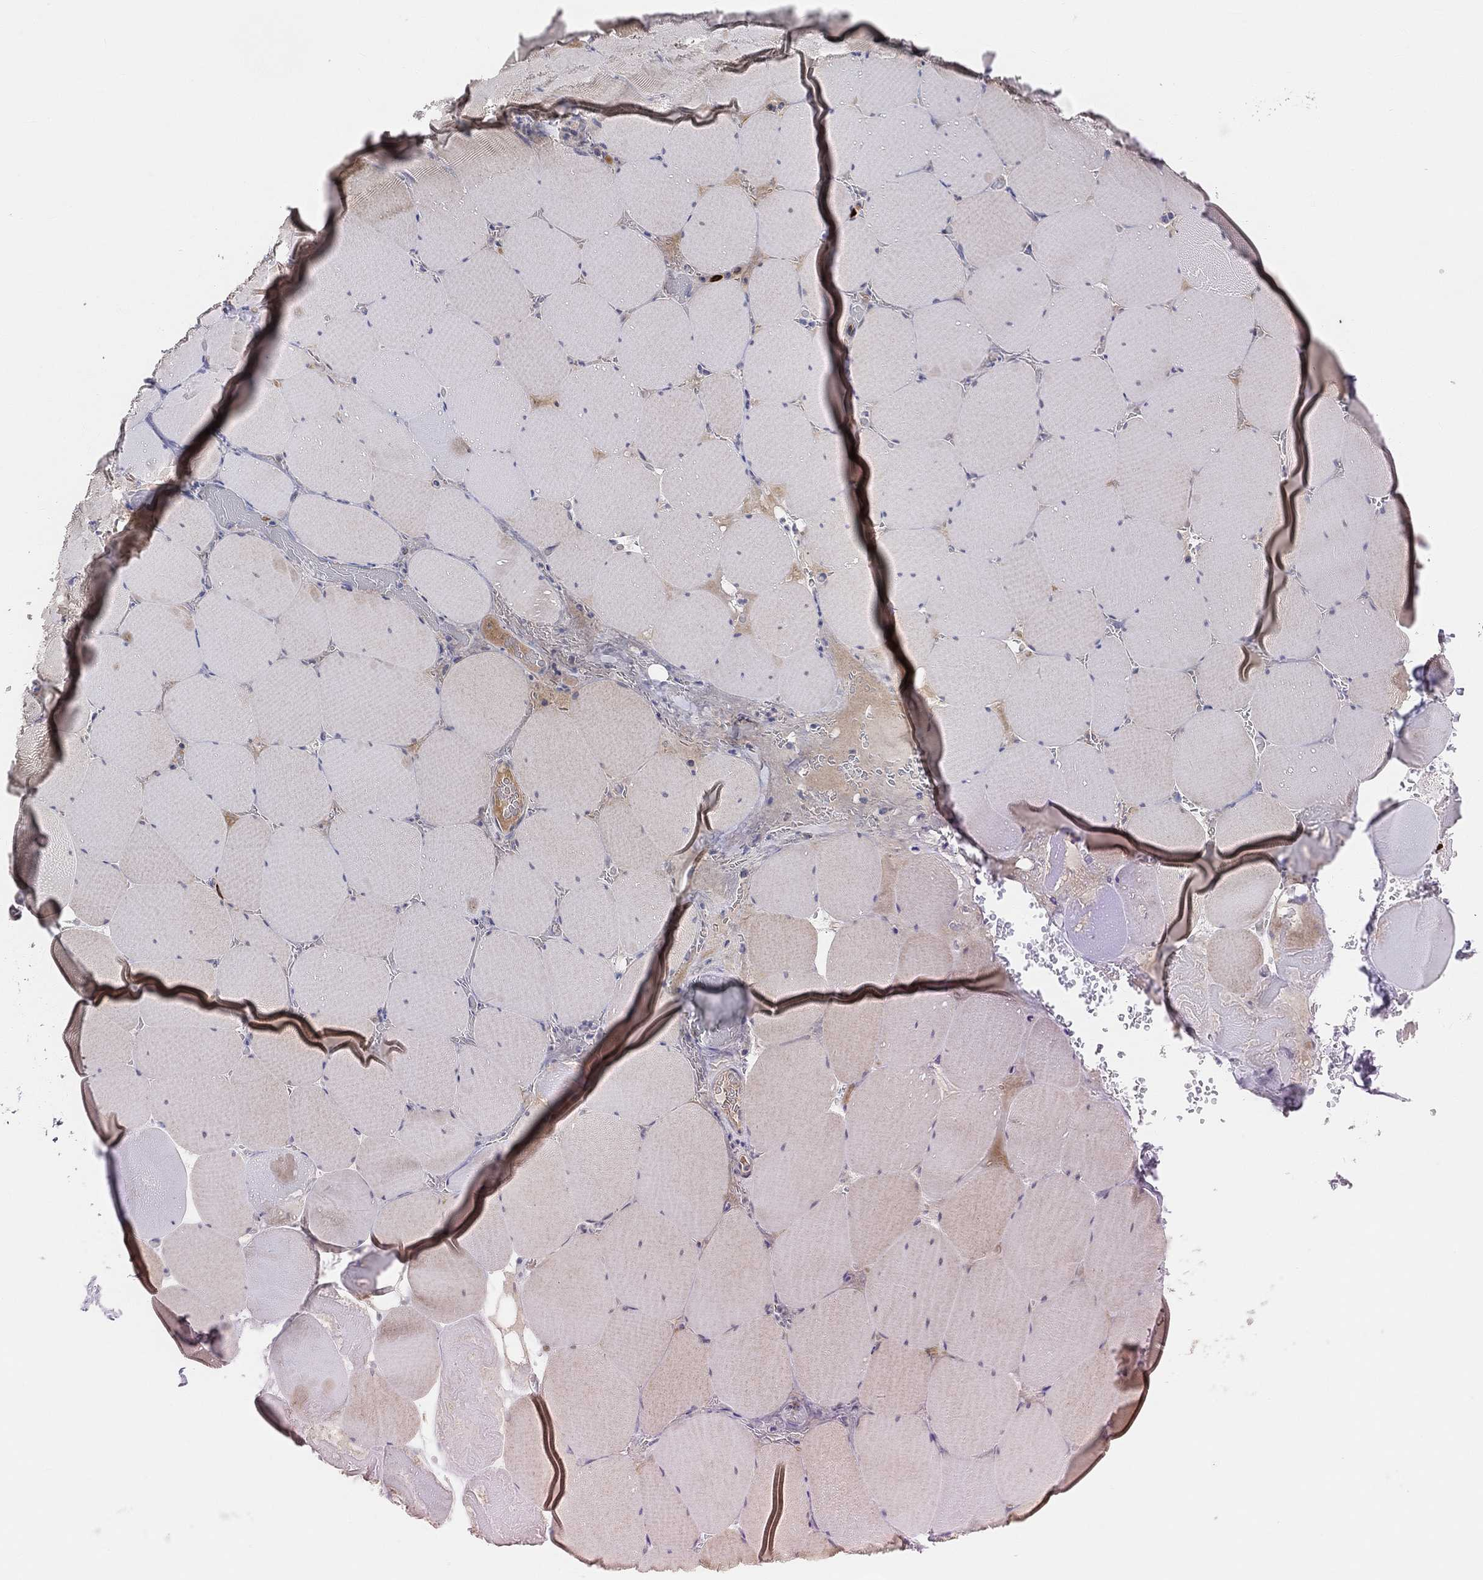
{"staining": {"intensity": "negative", "quantity": "none", "location": "none"}, "tissue": "skeletal muscle", "cell_type": "Myocytes", "image_type": "normal", "snomed": [{"axis": "morphology", "description": "Normal tissue, NOS"}, {"axis": "morphology", "description": "Malignant melanoma, Metastatic site"}, {"axis": "topography", "description": "Skeletal muscle"}], "caption": "Benign skeletal muscle was stained to show a protein in brown. There is no significant positivity in myocytes. (Stains: DAB (3,3'-diaminobenzidine) immunohistochemistry (IHC) with hematoxylin counter stain, Microscopy: brightfield microscopy at high magnification).", "gene": "HCRTR1", "patient": {"sex": "male", "age": 50}}